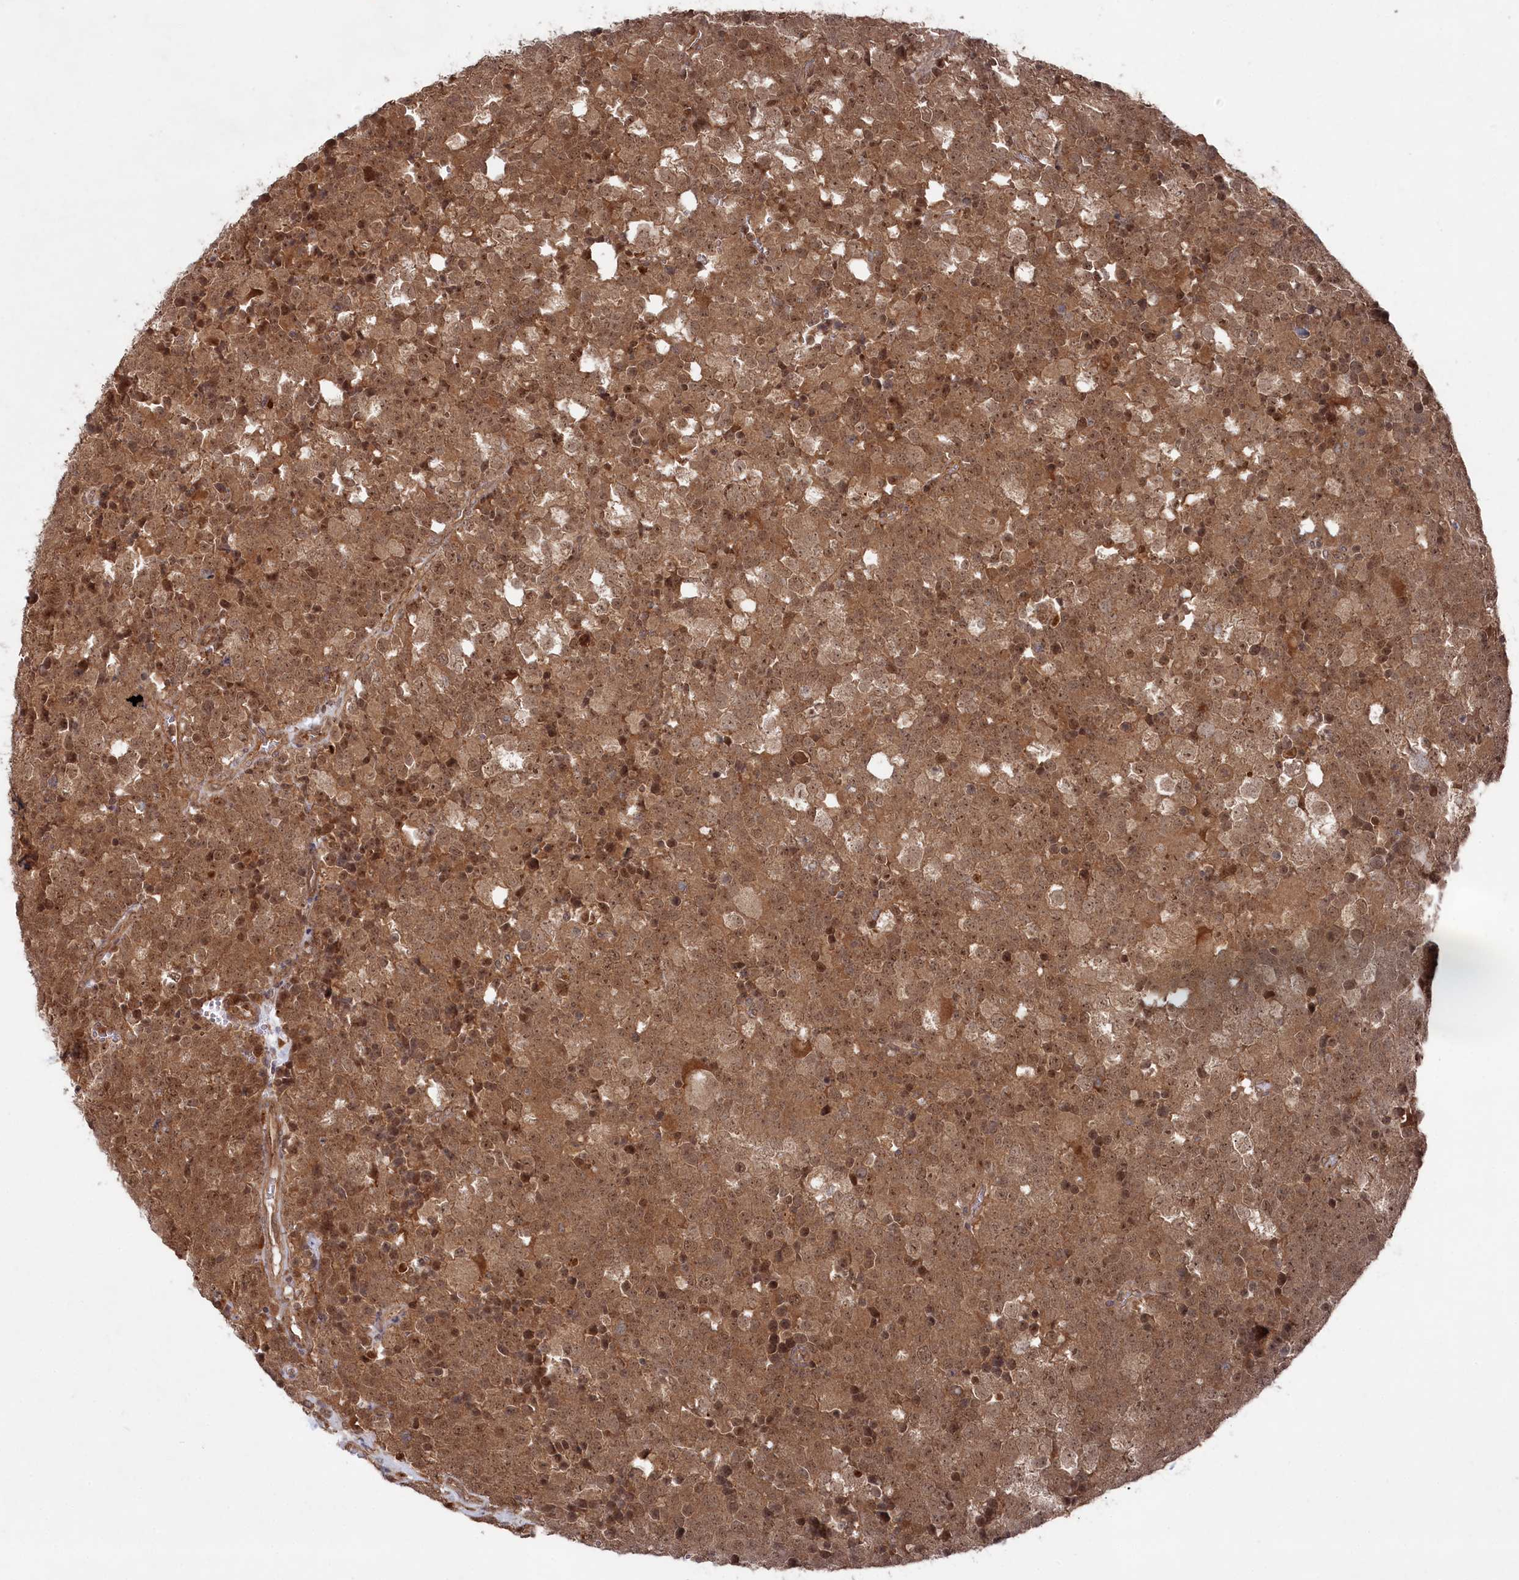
{"staining": {"intensity": "moderate", "quantity": ">75%", "location": "cytoplasmic/membranous,nuclear"}, "tissue": "testis cancer", "cell_type": "Tumor cells", "image_type": "cancer", "snomed": [{"axis": "morphology", "description": "Seminoma, NOS"}, {"axis": "topography", "description": "Testis"}], "caption": "The photomicrograph reveals staining of testis cancer, revealing moderate cytoplasmic/membranous and nuclear protein staining (brown color) within tumor cells.", "gene": "BORCS7", "patient": {"sex": "male", "age": 71}}